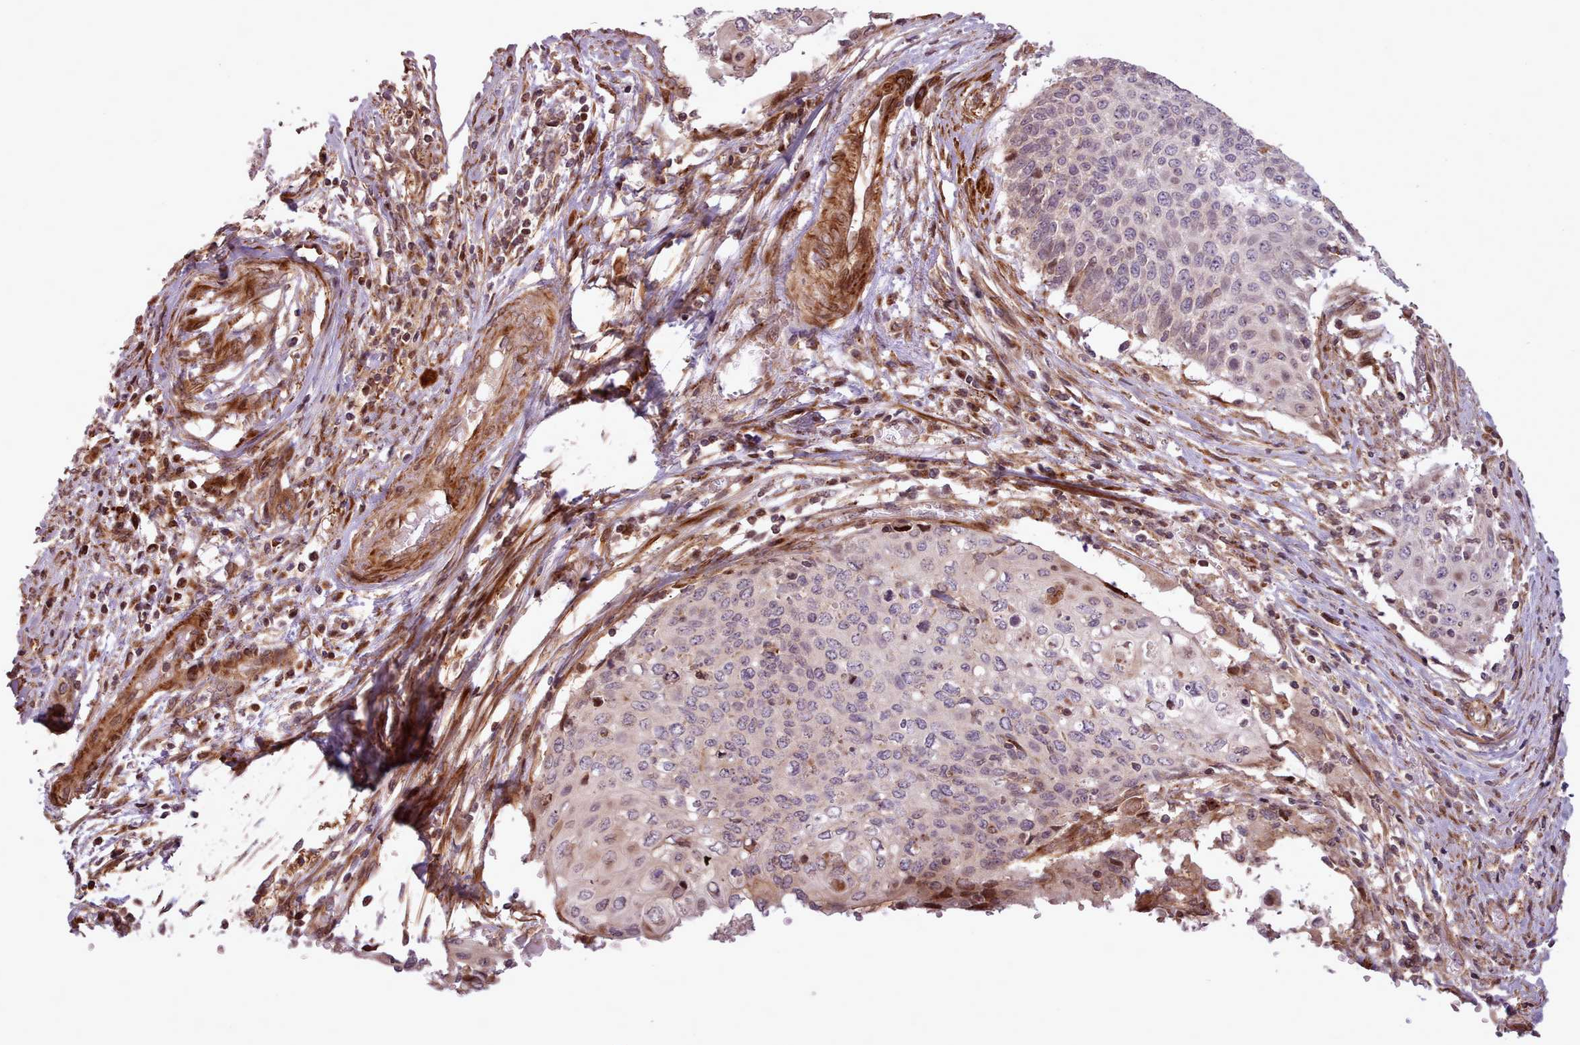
{"staining": {"intensity": "negative", "quantity": "none", "location": "none"}, "tissue": "cervical cancer", "cell_type": "Tumor cells", "image_type": "cancer", "snomed": [{"axis": "morphology", "description": "Squamous cell carcinoma, NOS"}, {"axis": "topography", "description": "Cervix"}], "caption": "This is an immunohistochemistry (IHC) micrograph of squamous cell carcinoma (cervical). There is no positivity in tumor cells.", "gene": "NLRP7", "patient": {"sex": "female", "age": 39}}